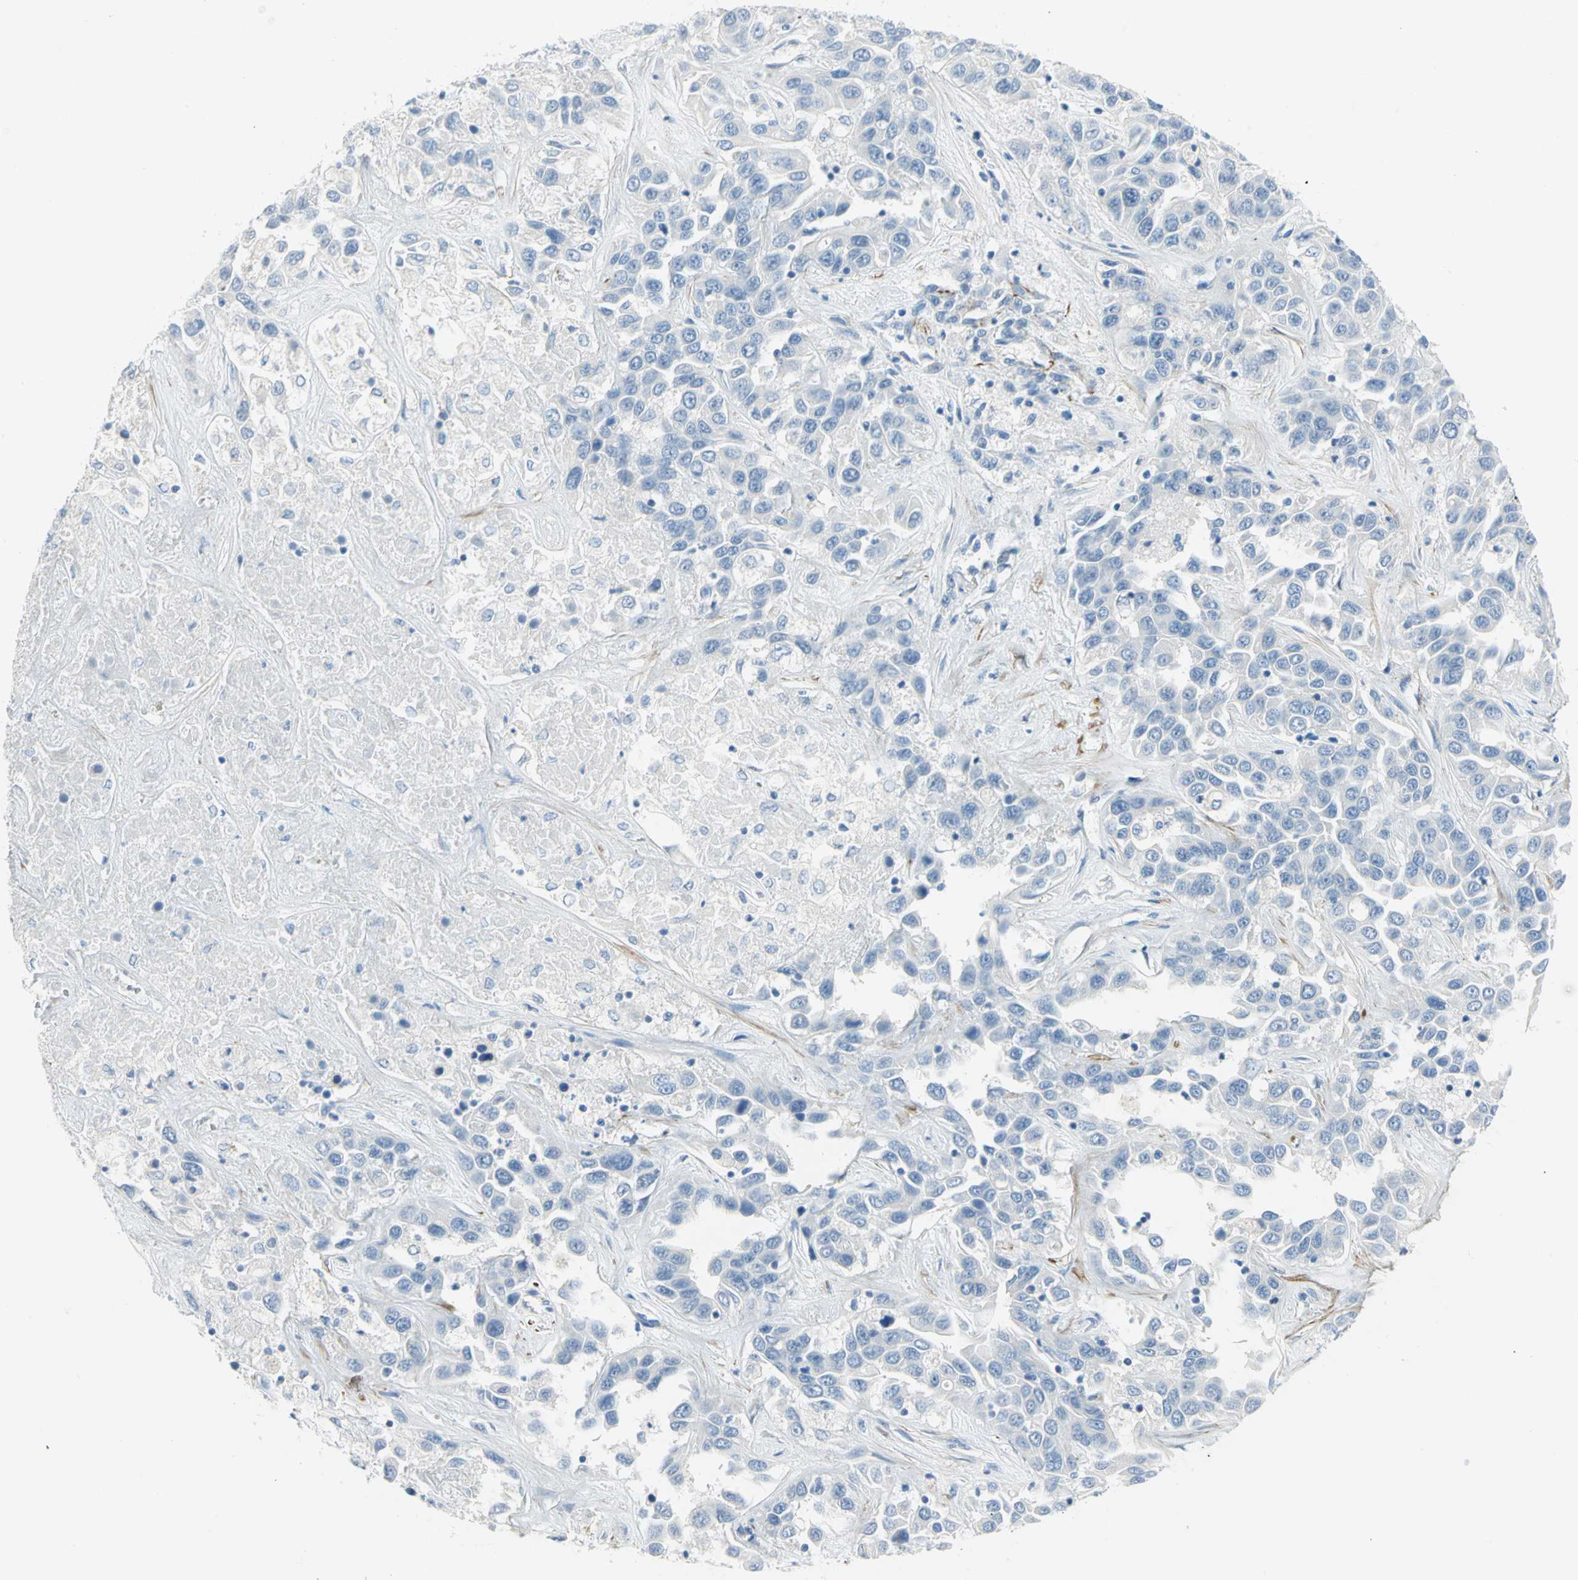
{"staining": {"intensity": "negative", "quantity": "none", "location": "none"}, "tissue": "liver cancer", "cell_type": "Tumor cells", "image_type": "cancer", "snomed": [{"axis": "morphology", "description": "Cholangiocarcinoma"}, {"axis": "topography", "description": "Liver"}], "caption": "The immunohistochemistry (IHC) image has no significant expression in tumor cells of liver cancer (cholangiocarcinoma) tissue.", "gene": "ALOX15", "patient": {"sex": "female", "age": 52}}